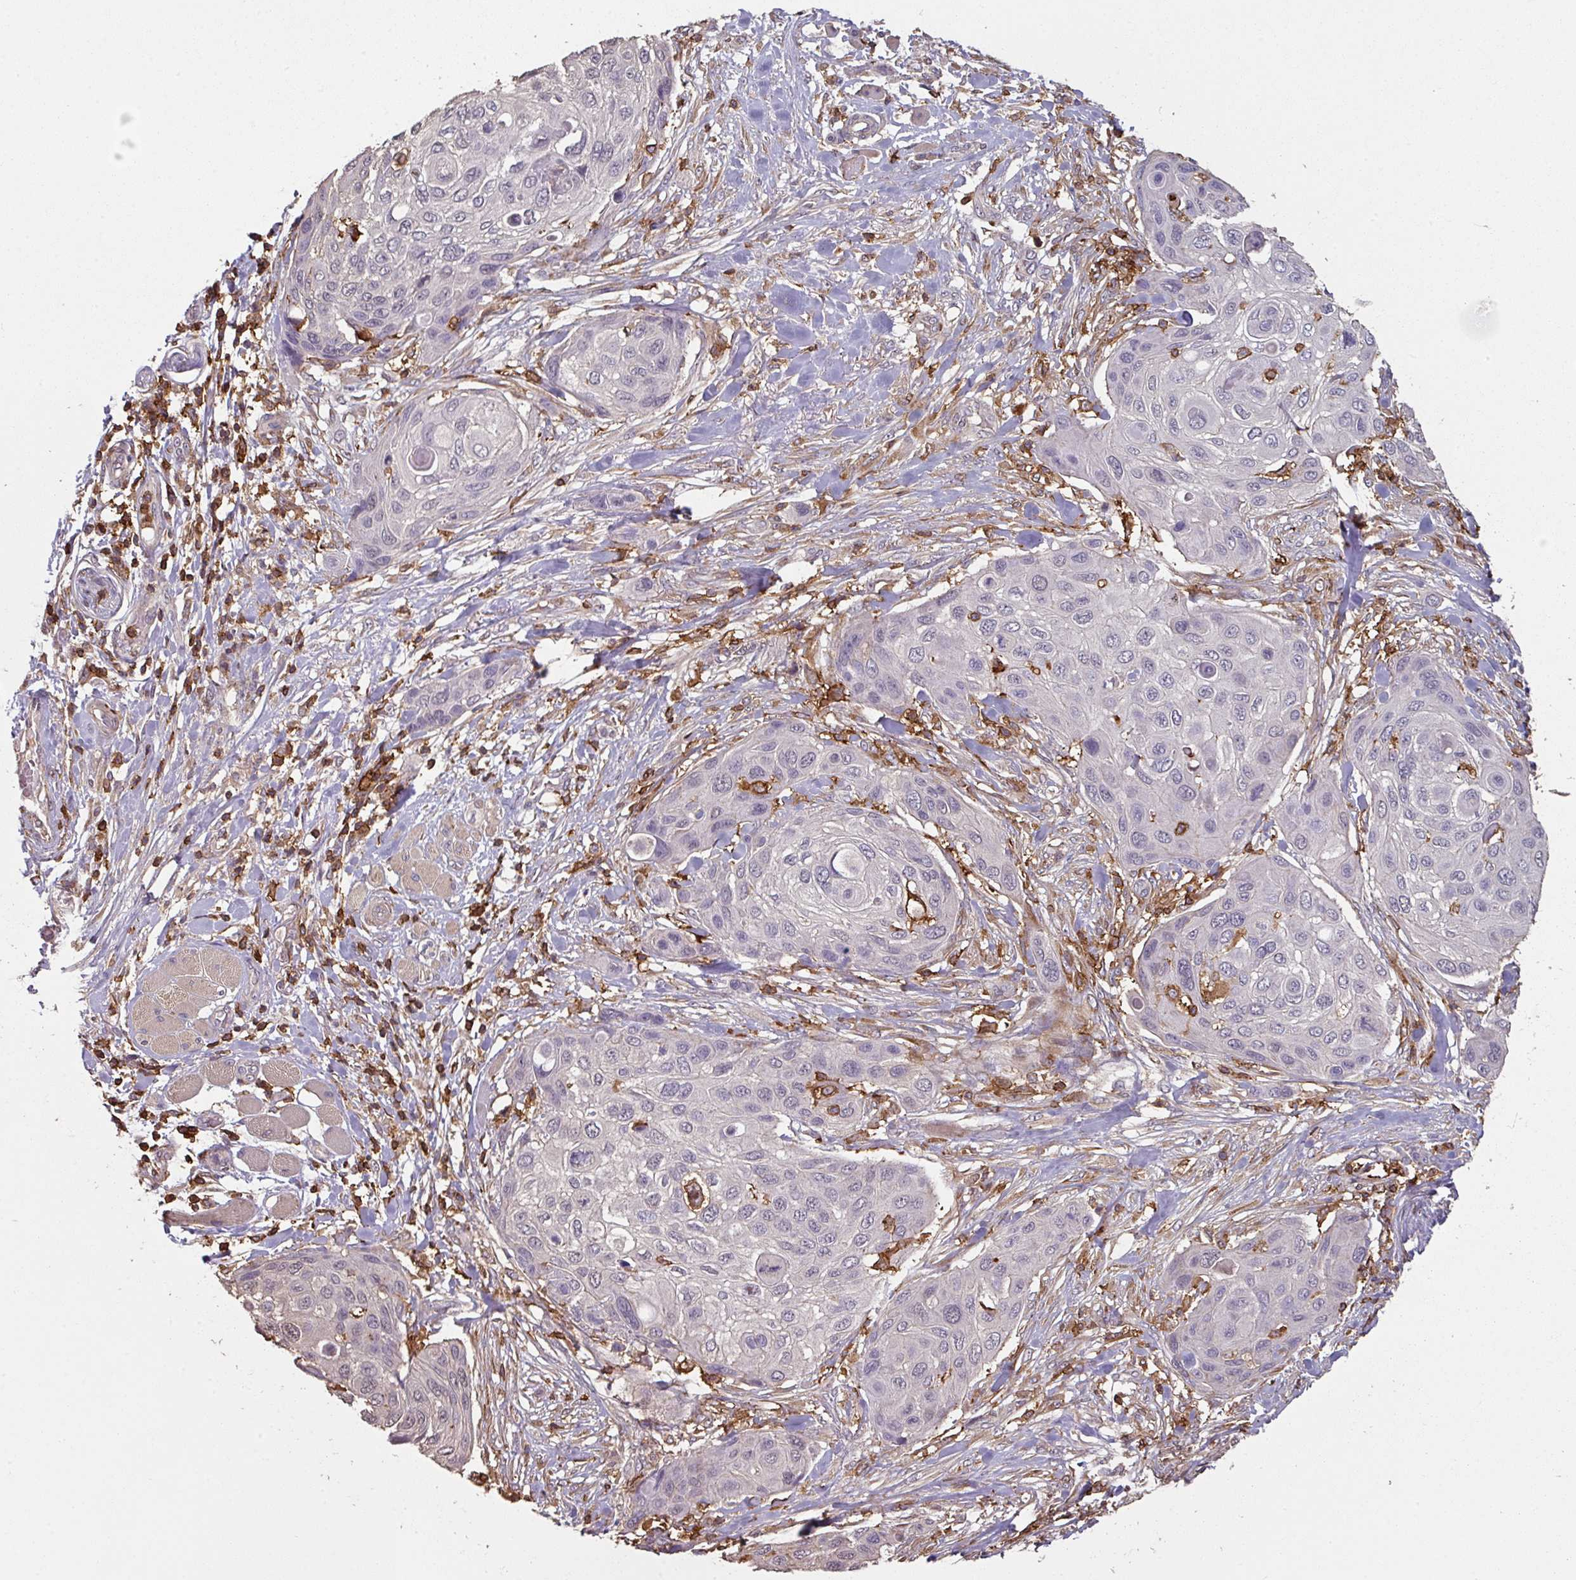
{"staining": {"intensity": "negative", "quantity": "none", "location": "none"}, "tissue": "skin cancer", "cell_type": "Tumor cells", "image_type": "cancer", "snomed": [{"axis": "morphology", "description": "Squamous cell carcinoma, NOS"}, {"axis": "topography", "description": "Skin"}], "caption": "DAB (3,3'-diaminobenzidine) immunohistochemical staining of skin squamous cell carcinoma exhibits no significant staining in tumor cells. The staining is performed using DAB (3,3'-diaminobenzidine) brown chromogen with nuclei counter-stained in using hematoxylin.", "gene": "OLFML2B", "patient": {"sex": "female", "age": 87}}